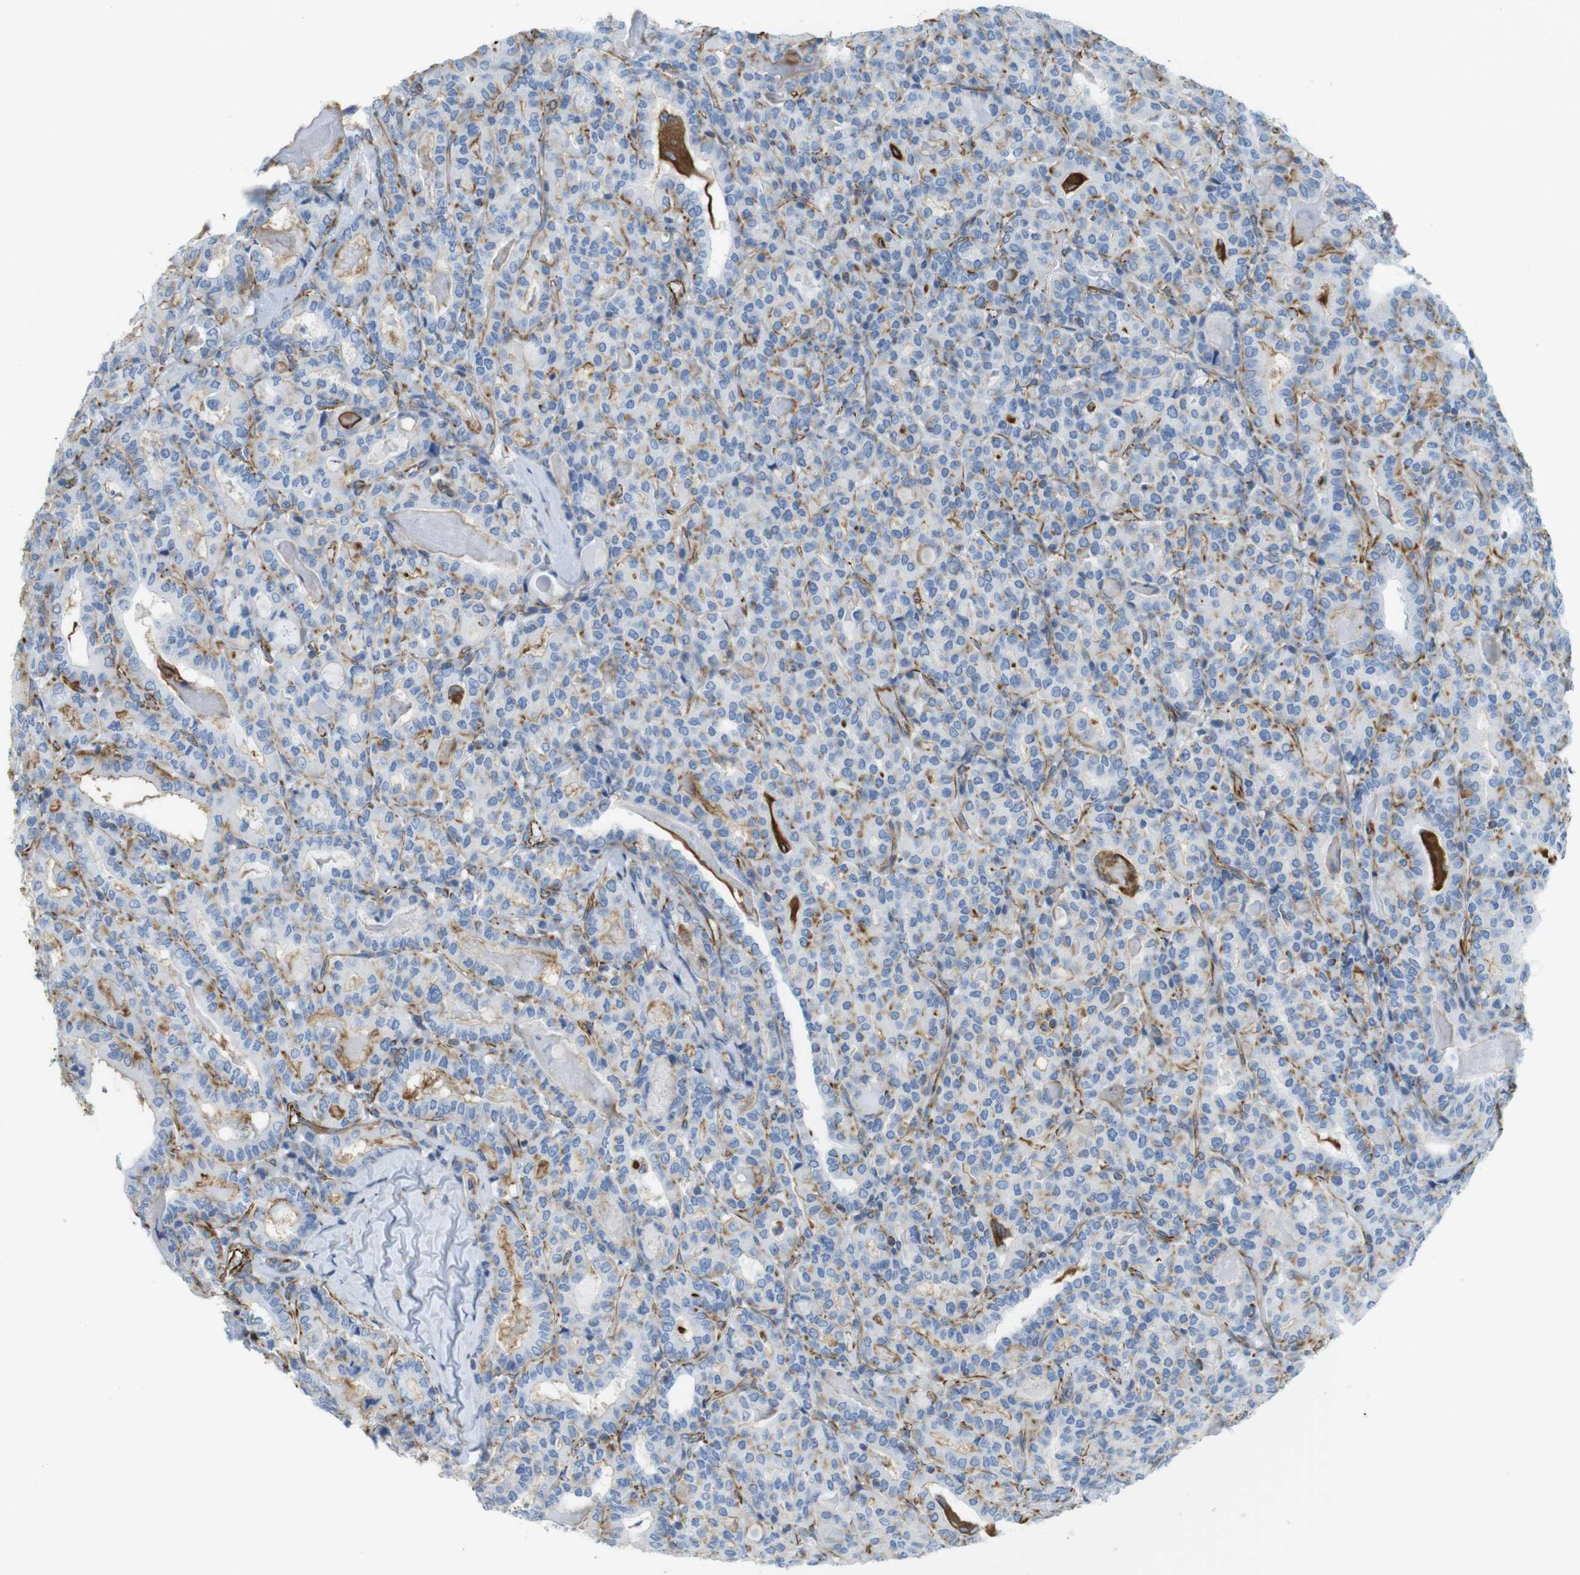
{"staining": {"intensity": "negative", "quantity": "none", "location": "none"}, "tissue": "thyroid cancer", "cell_type": "Tumor cells", "image_type": "cancer", "snomed": [{"axis": "morphology", "description": "Papillary adenocarcinoma, NOS"}, {"axis": "topography", "description": "Thyroid gland"}], "caption": "Image shows no protein positivity in tumor cells of thyroid cancer (papillary adenocarcinoma) tissue. The staining was performed using DAB to visualize the protein expression in brown, while the nuclei were stained in blue with hematoxylin (Magnification: 20x).", "gene": "MS4A10", "patient": {"sex": "female", "age": 42}}